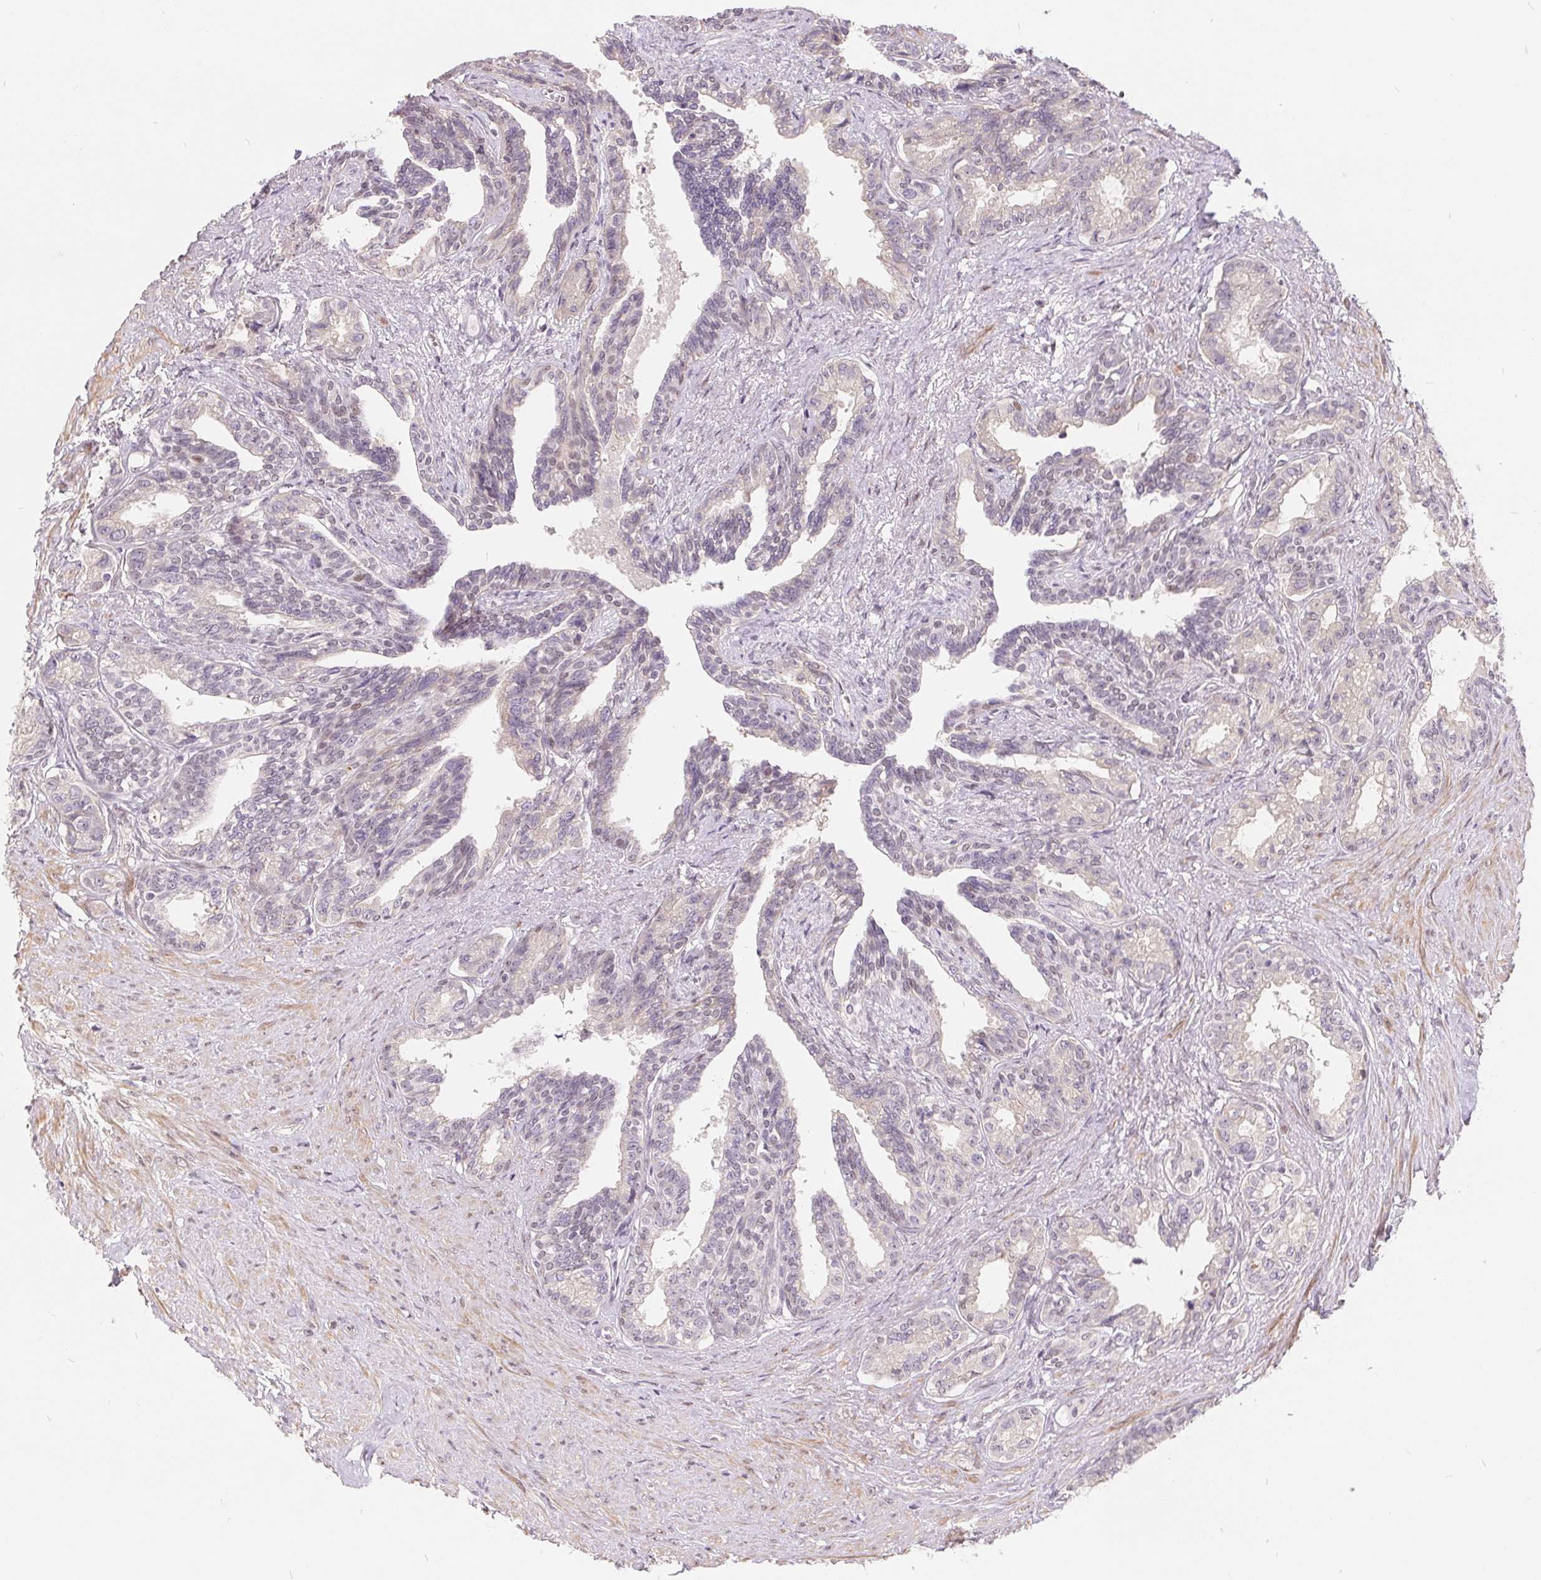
{"staining": {"intensity": "weak", "quantity": "<25%", "location": "nuclear"}, "tissue": "seminal vesicle", "cell_type": "Glandular cells", "image_type": "normal", "snomed": [{"axis": "morphology", "description": "Normal tissue, NOS"}, {"axis": "morphology", "description": "Urothelial carcinoma, NOS"}, {"axis": "topography", "description": "Urinary bladder"}, {"axis": "topography", "description": "Seminal veicle"}], "caption": "This is an immunohistochemistry (IHC) image of unremarkable human seminal vesicle. There is no staining in glandular cells.", "gene": "NRG2", "patient": {"sex": "male", "age": 76}}